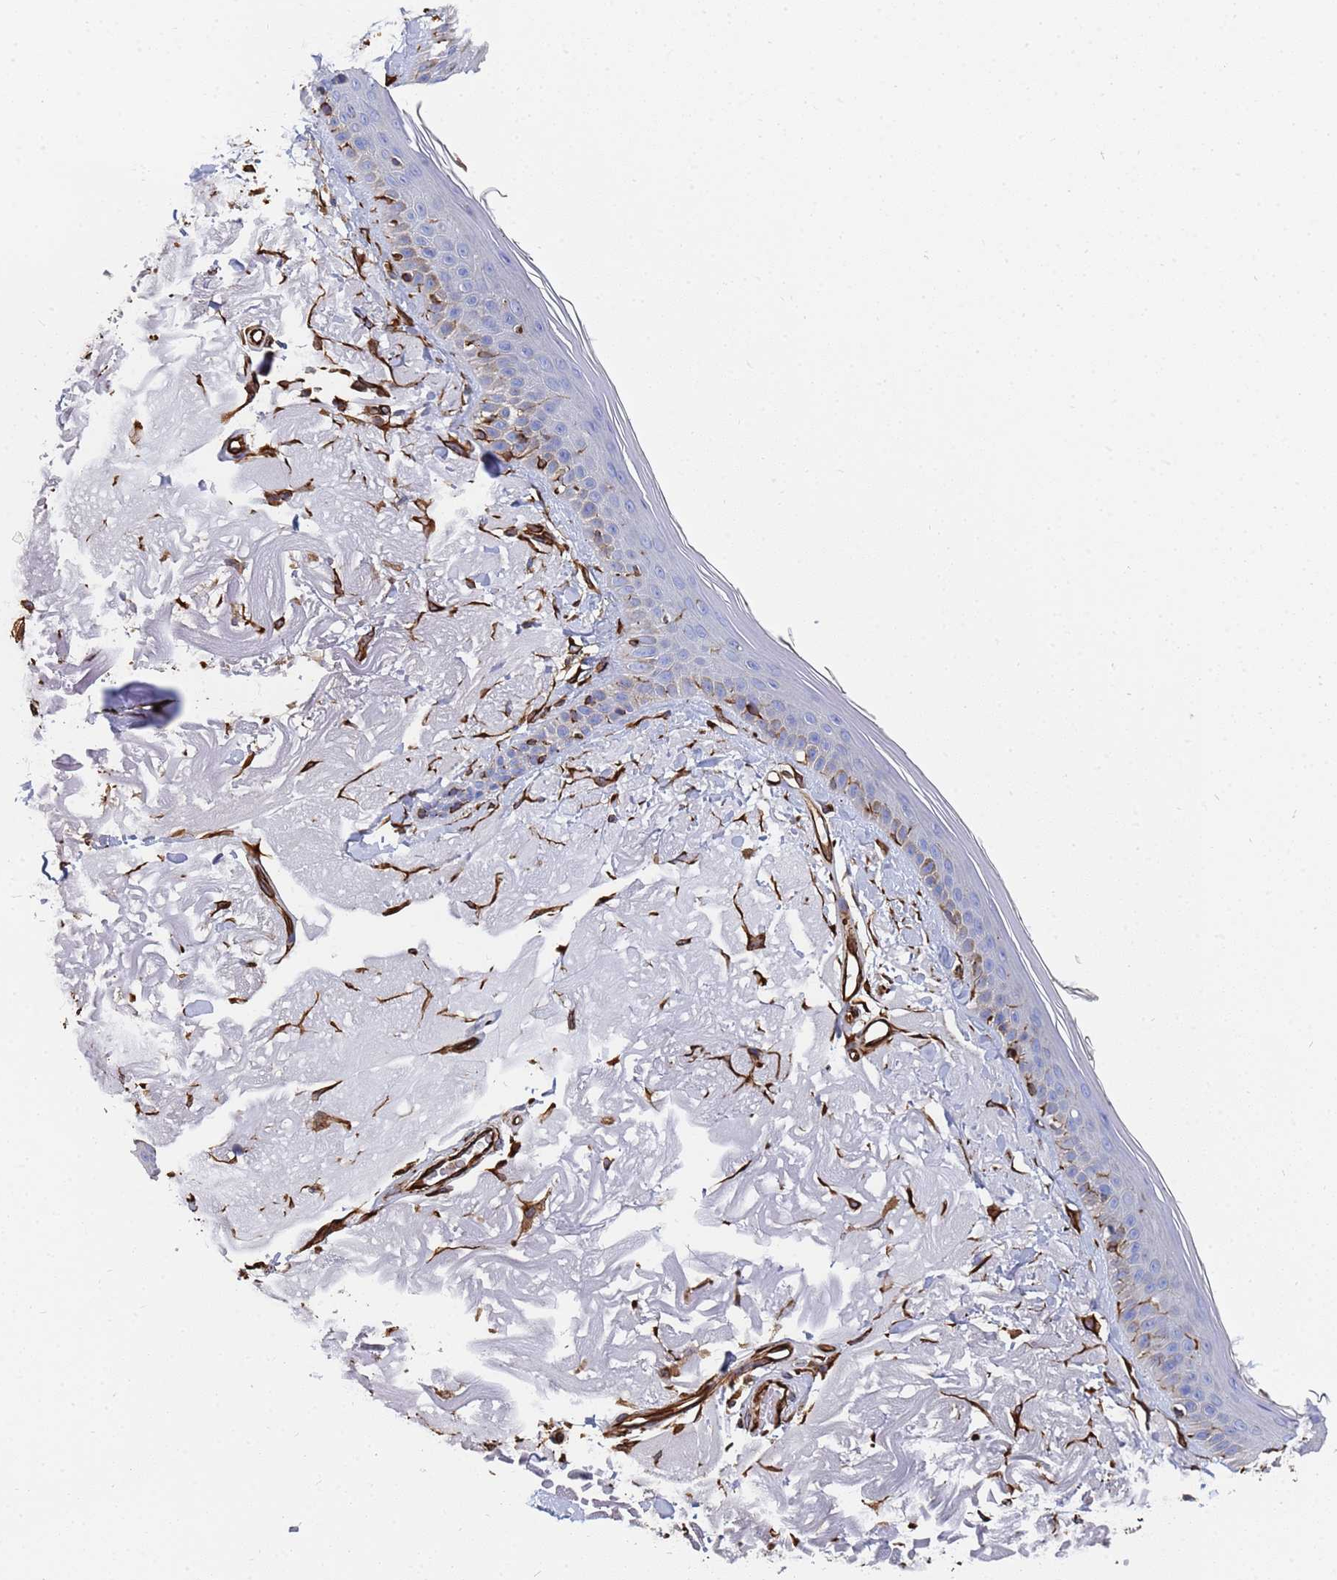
{"staining": {"intensity": "moderate", "quantity": ">75%", "location": "cytoplasmic/membranous"}, "tissue": "skin", "cell_type": "Fibroblasts", "image_type": "normal", "snomed": [{"axis": "morphology", "description": "Normal tissue, NOS"}, {"axis": "topography", "description": "Skin"}, {"axis": "topography", "description": "Skeletal muscle"}], "caption": "Immunohistochemistry (DAB (3,3'-diaminobenzidine)) staining of benign skin exhibits moderate cytoplasmic/membranous protein staining in approximately >75% of fibroblasts.", "gene": "SYT13", "patient": {"sex": "male", "age": 83}}